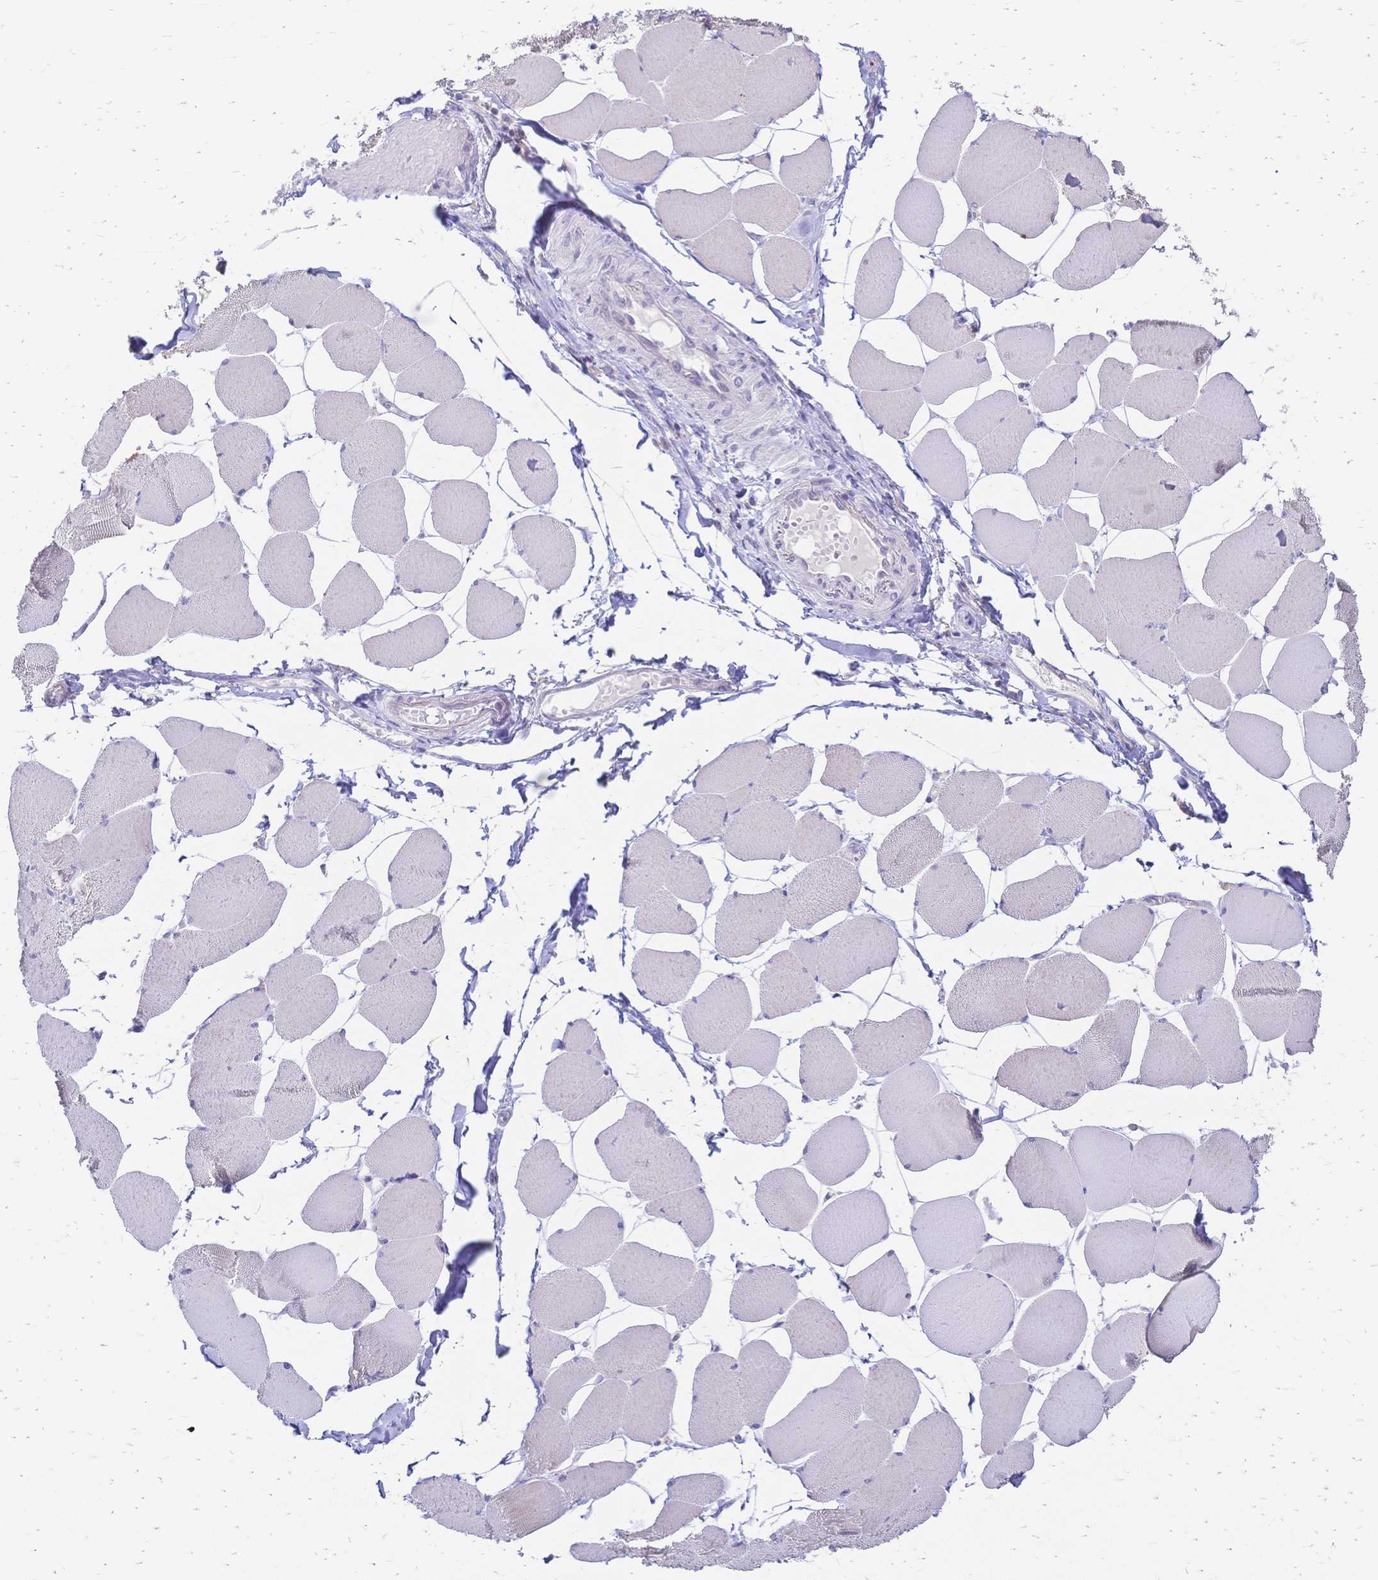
{"staining": {"intensity": "weak", "quantity": "<25%", "location": "cytoplasmic/membranous"}, "tissue": "skeletal muscle", "cell_type": "Myocytes", "image_type": "normal", "snomed": [{"axis": "morphology", "description": "Normal tissue, NOS"}, {"axis": "topography", "description": "Skeletal muscle"}], "caption": "This histopathology image is of unremarkable skeletal muscle stained with IHC to label a protein in brown with the nuclei are counter-stained blue. There is no positivity in myocytes. The staining is performed using DAB brown chromogen with nuclei counter-stained in using hematoxylin.", "gene": "IL2RA", "patient": {"sex": "female", "age": 75}}